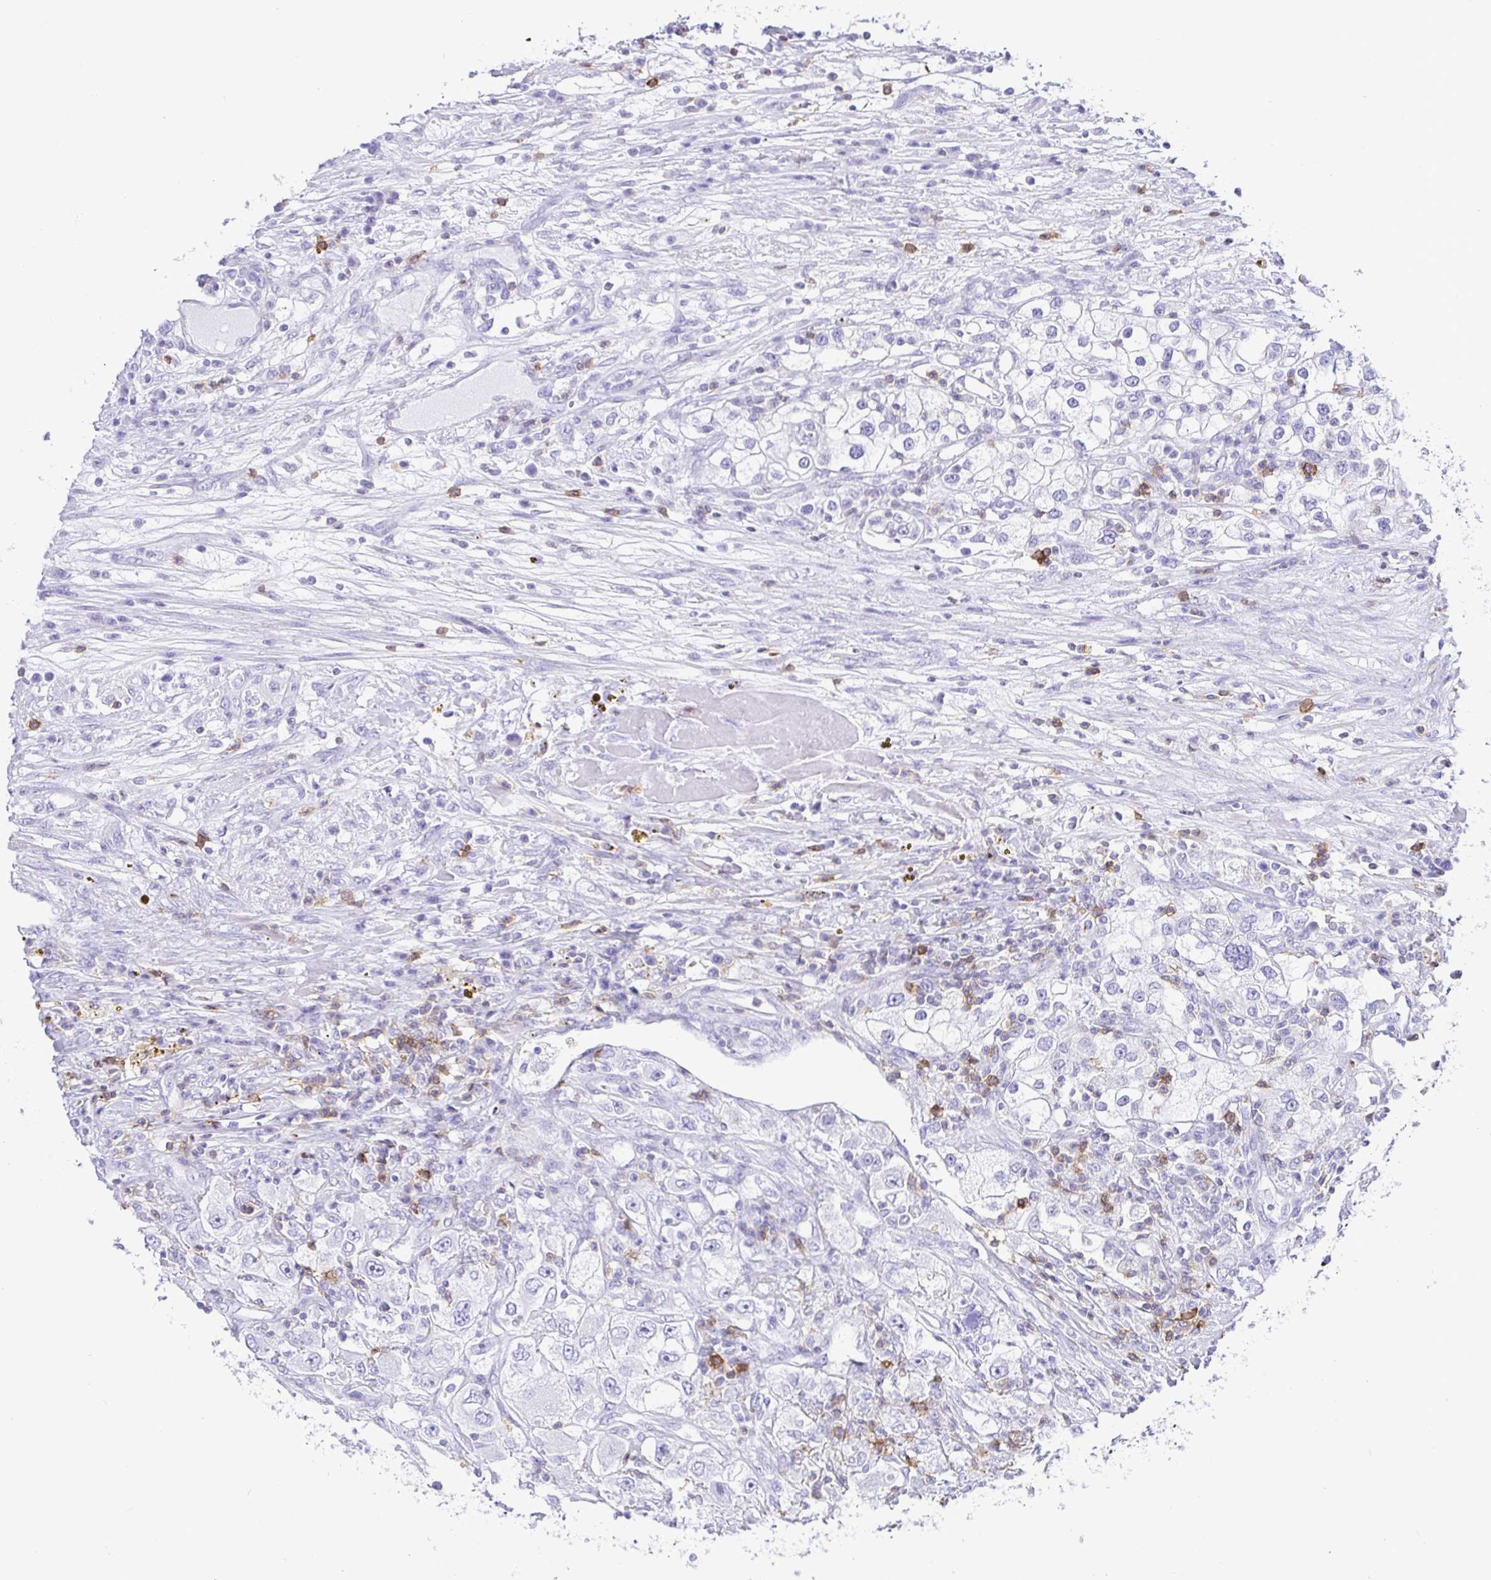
{"staining": {"intensity": "negative", "quantity": "none", "location": "none"}, "tissue": "renal cancer", "cell_type": "Tumor cells", "image_type": "cancer", "snomed": [{"axis": "morphology", "description": "Adenocarcinoma, NOS"}, {"axis": "topography", "description": "Kidney"}], "caption": "Immunohistochemistry image of neoplastic tissue: adenocarcinoma (renal) stained with DAB reveals no significant protein staining in tumor cells.", "gene": "CD5", "patient": {"sex": "female", "age": 52}}